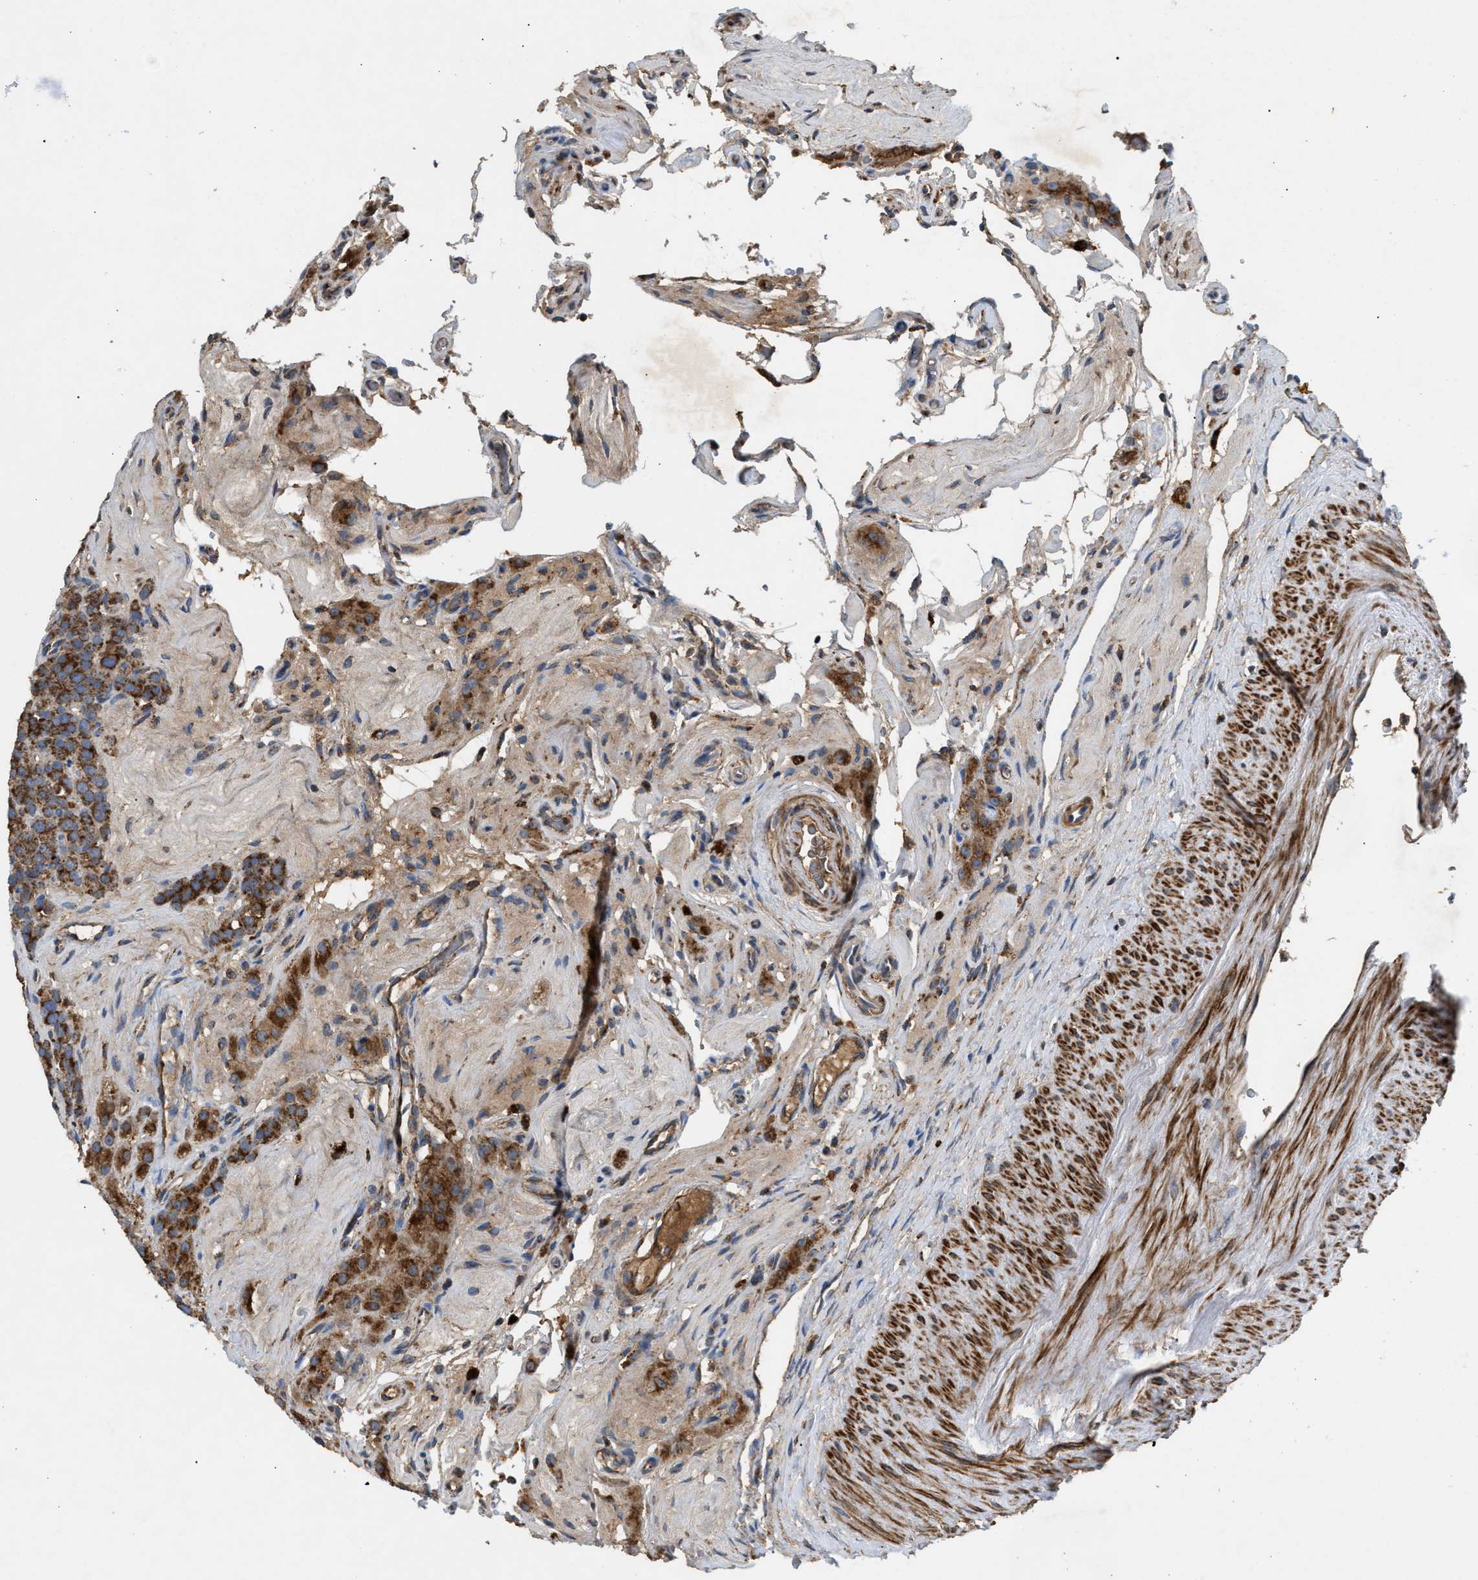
{"staining": {"intensity": "strong", "quantity": ">75%", "location": "cytoplasmic/membranous"}, "tissue": "testis cancer", "cell_type": "Tumor cells", "image_type": "cancer", "snomed": [{"axis": "morphology", "description": "Seminoma, NOS"}, {"axis": "topography", "description": "Testis"}], "caption": "Tumor cells display high levels of strong cytoplasmic/membranous staining in approximately >75% of cells in human testis cancer (seminoma). (Stains: DAB in brown, nuclei in blue, Microscopy: brightfield microscopy at high magnification).", "gene": "TACO1", "patient": {"sex": "male", "age": 71}}